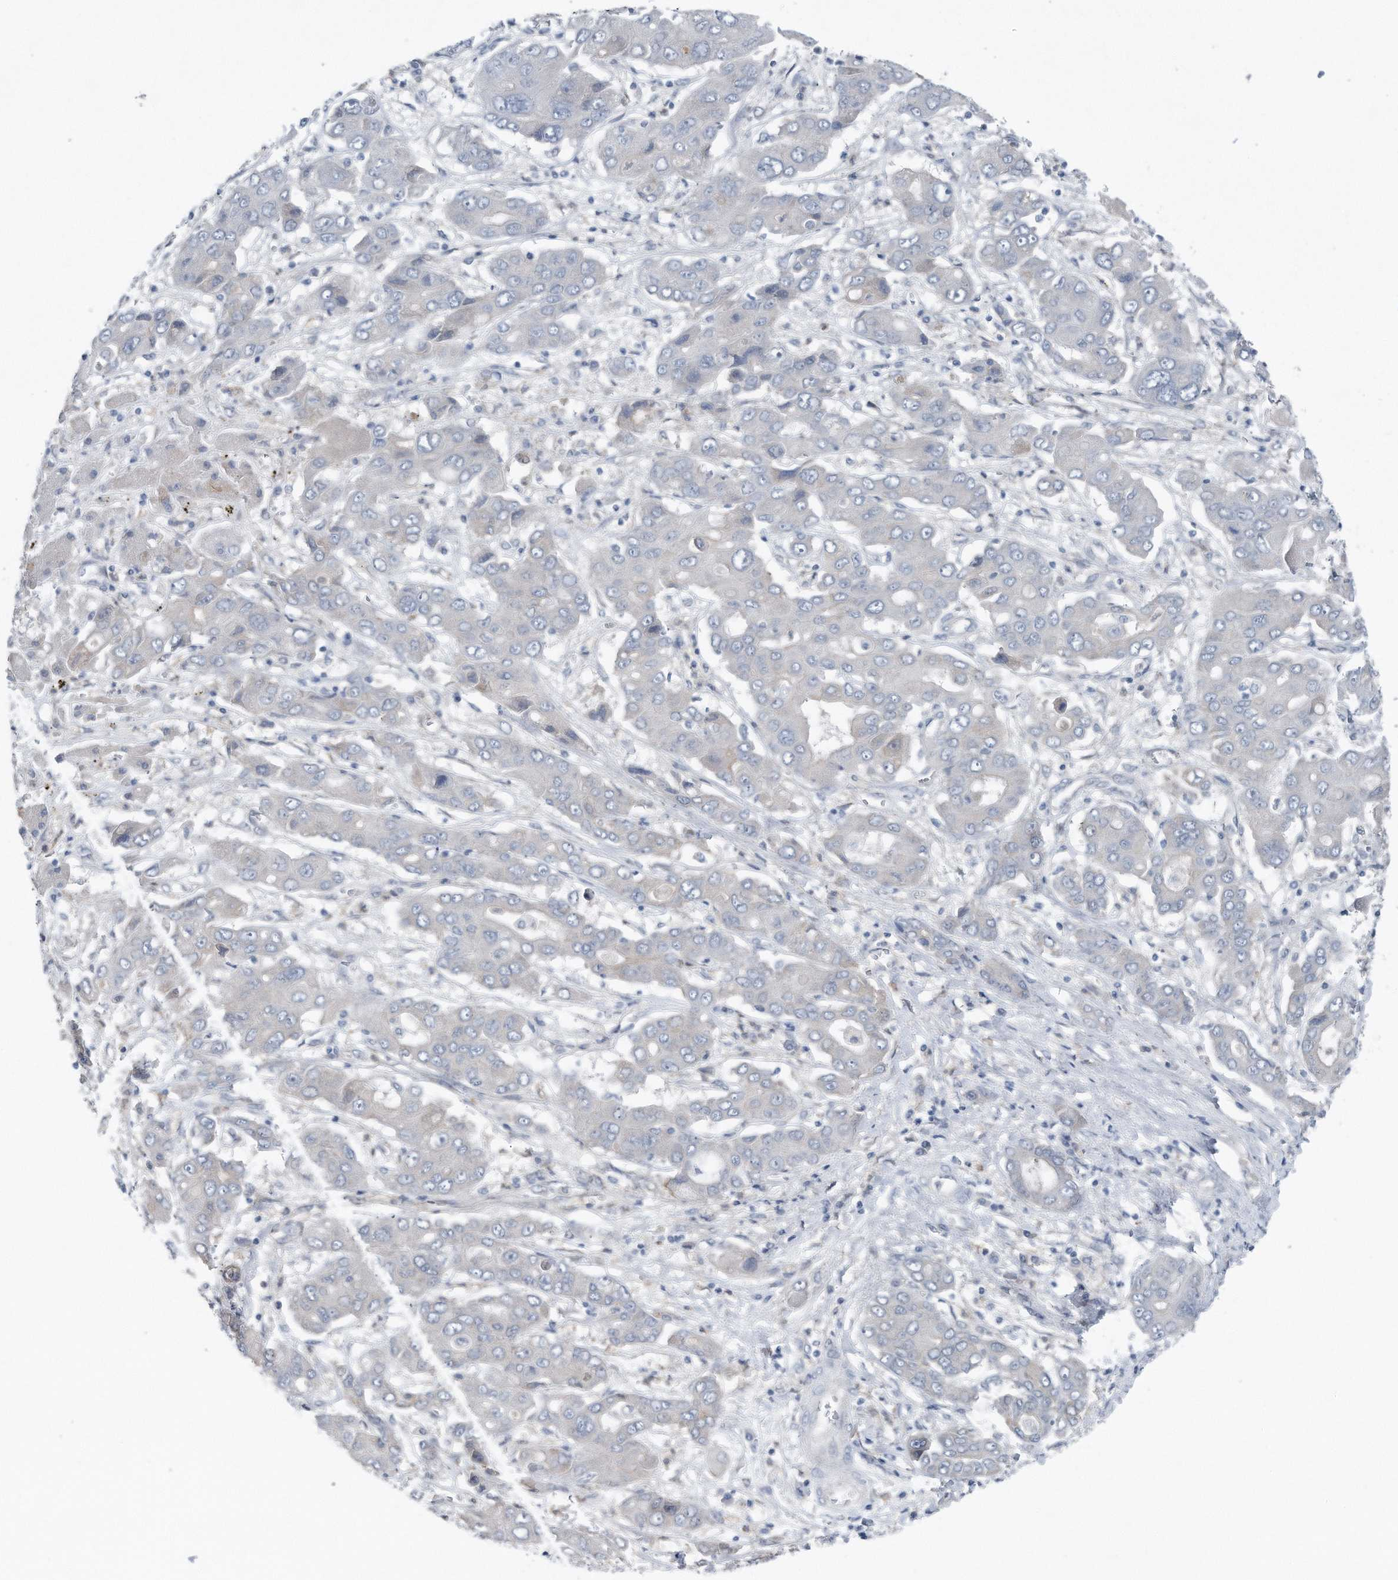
{"staining": {"intensity": "negative", "quantity": "none", "location": "none"}, "tissue": "liver cancer", "cell_type": "Tumor cells", "image_type": "cancer", "snomed": [{"axis": "morphology", "description": "Cholangiocarcinoma"}, {"axis": "topography", "description": "Liver"}], "caption": "High power microscopy image of an immunohistochemistry image of cholangiocarcinoma (liver), revealing no significant positivity in tumor cells.", "gene": "YRDC", "patient": {"sex": "male", "age": 67}}